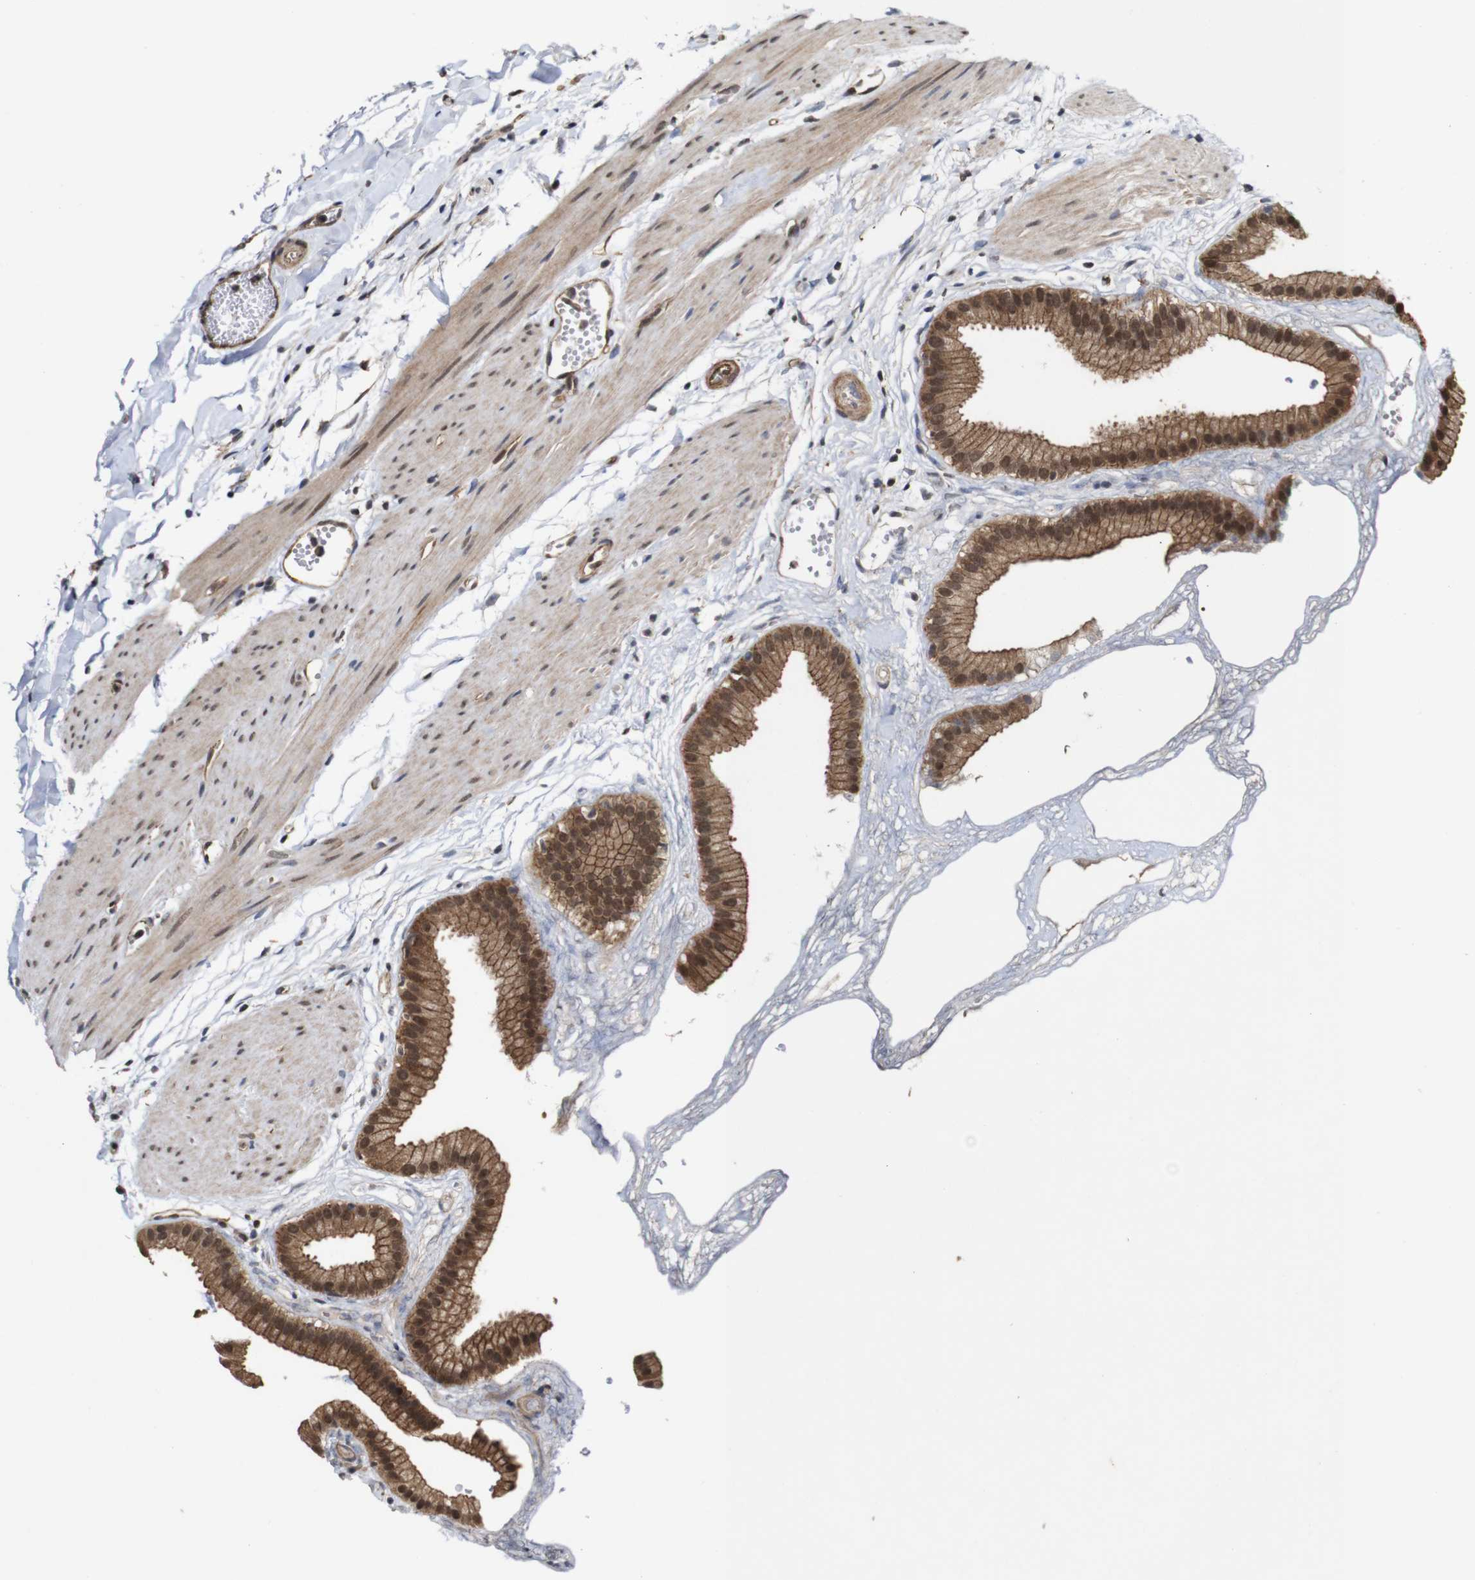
{"staining": {"intensity": "strong", "quantity": ">75%", "location": "cytoplasmic/membranous,nuclear"}, "tissue": "gallbladder", "cell_type": "Glandular cells", "image_type": "normal", "snomed": [{"axis": "morphology", "description": "Normal tissue, NOS"}, {"axis": "topography", "description": "Gallbladder"}], "caption": "IHC photomicrograph of normal human gallbladder stained for a protein (brown), which reveals high levels of strong cytoplasmic/membranous,nuclear staining in approximately >75% of glandular cells.", "gene": "NANOS1", "patient": {"sex": "female", "age": 64}}